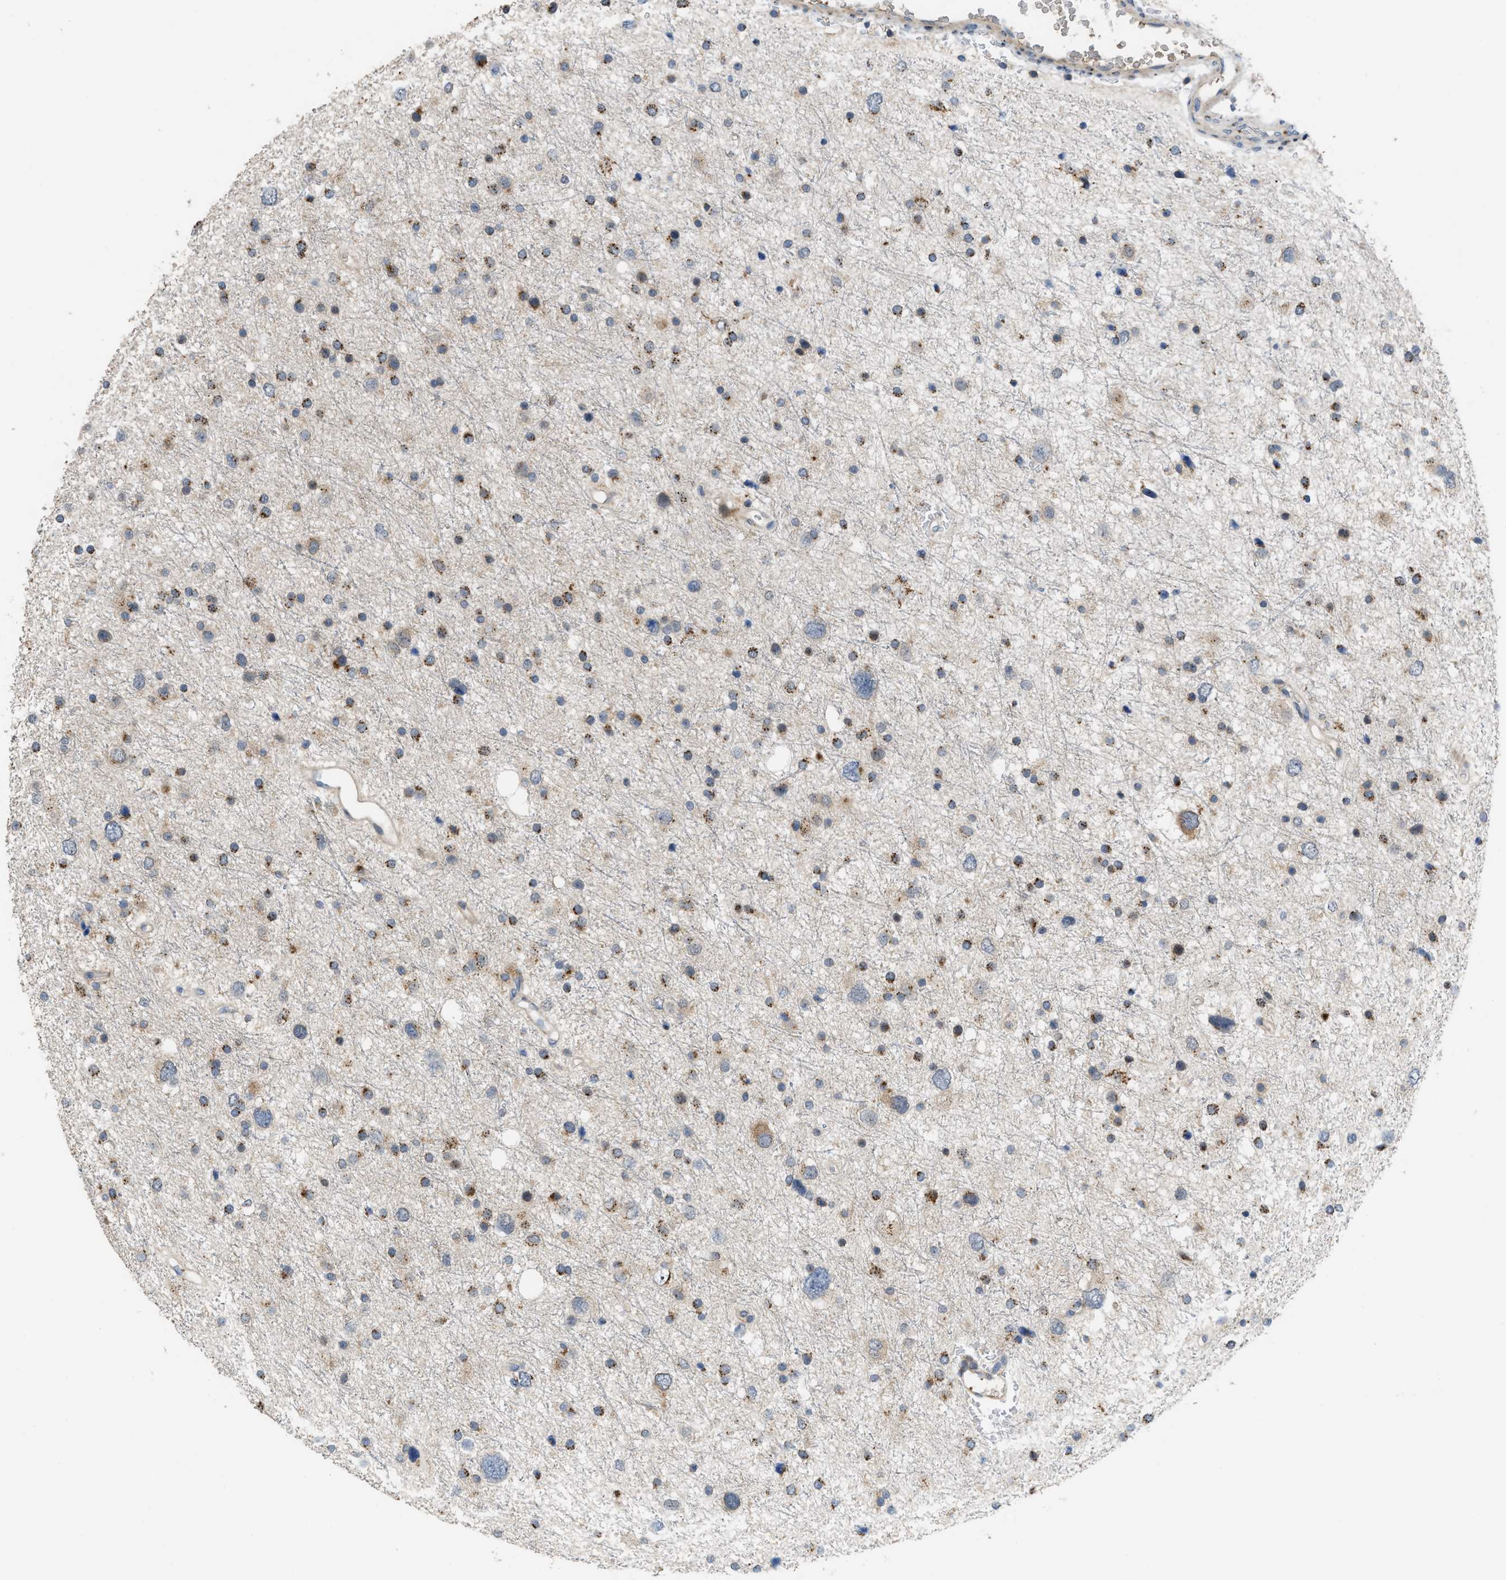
{"staining": {"intensity": "moderate", "quantity": ">75%", "location": "cytoplasmic/membranous"}, "tissue": "glioma", "cell_type": "Tumor cells", "image_type": "cancer", "snomed": [{"axis": "morphology", "description": "Glioma, malignant, Low grade"}, {"axis": "topography", "description": "Brain"}], "caption": "The histopathology image displays staining of malignant glioma (low-grade), revealing moderate cytoplasmic/membranous protein expression (brown color) within tumor cells.", "gene": "DIPK1A", "patient": {"sex": "female", "age": 37}}